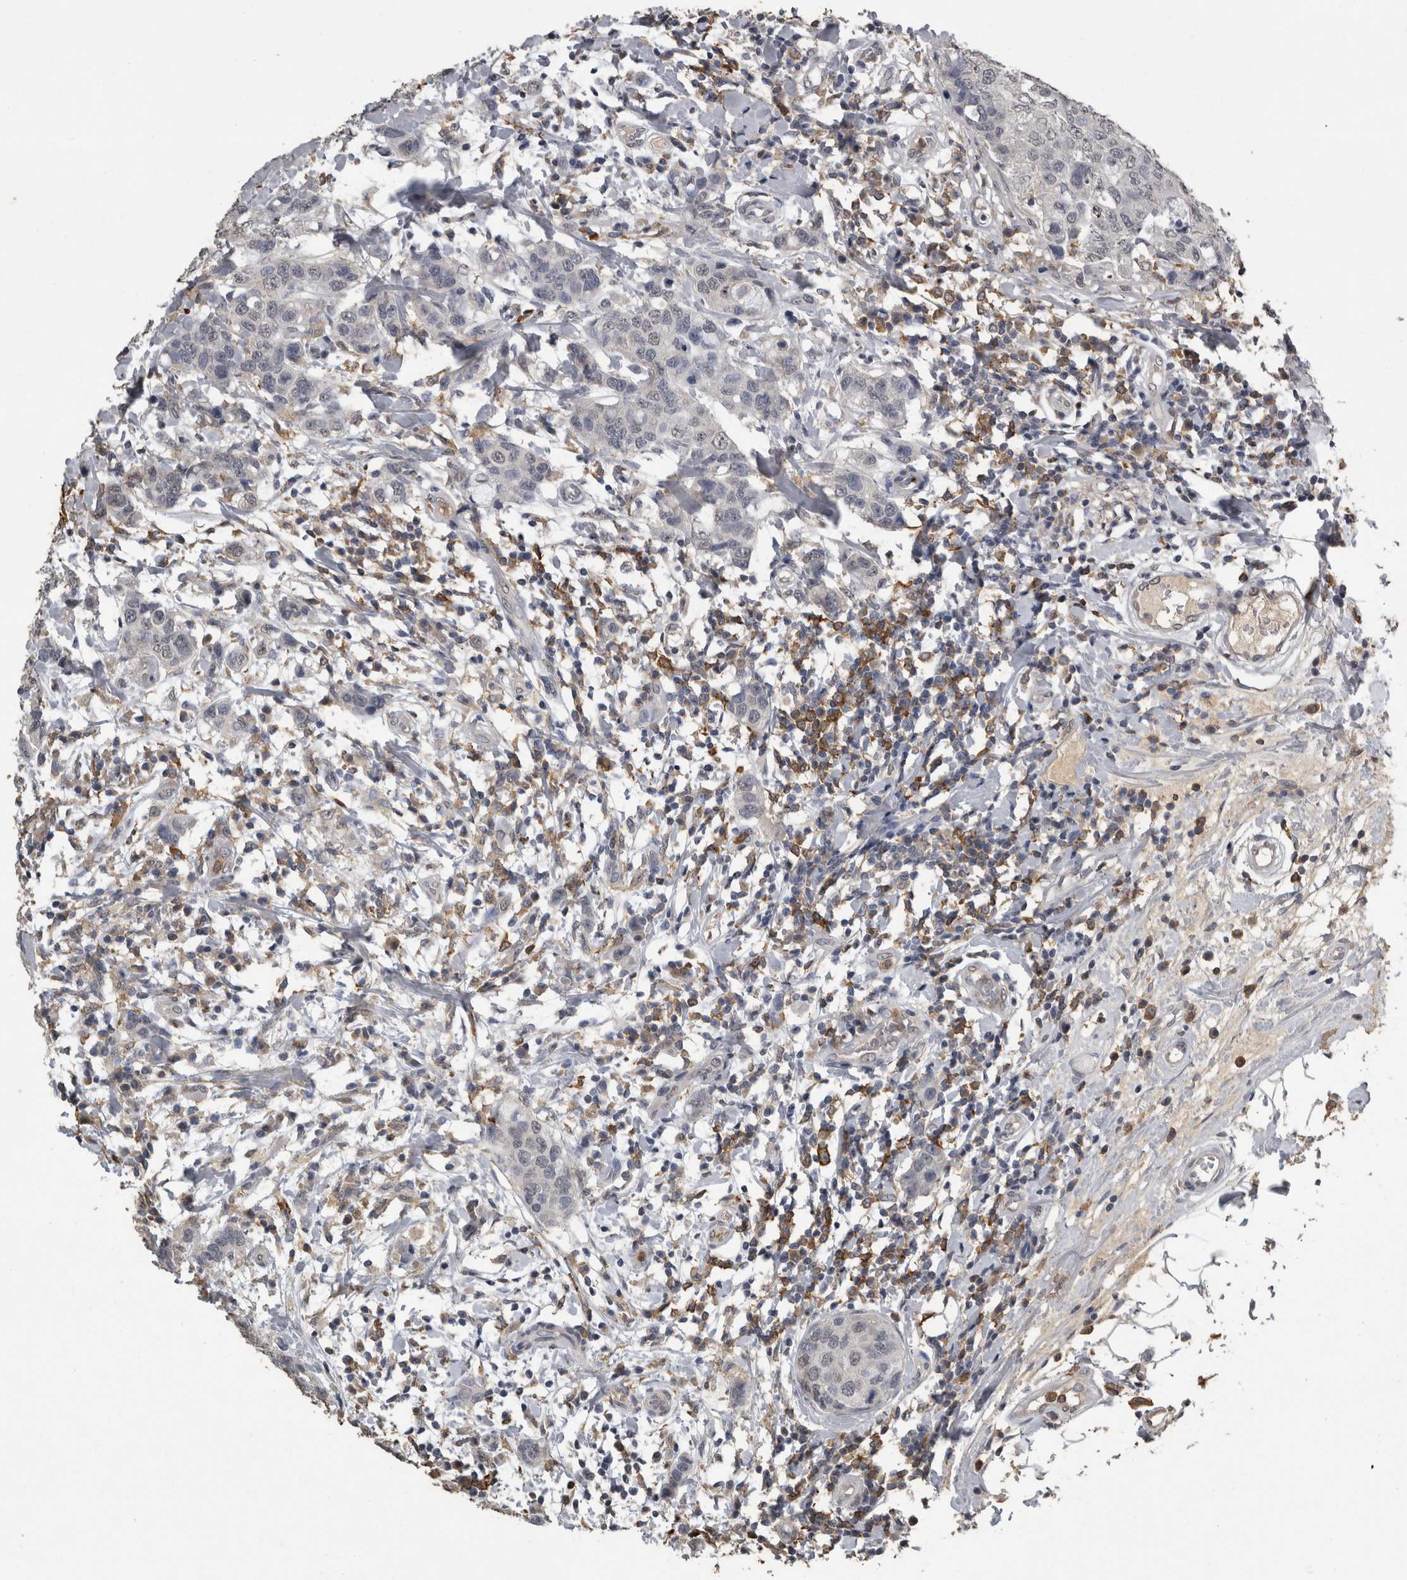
{"staining": {"intensity": "negative", "quantity": "none", "location": "none"}, "tissue": "breast cancer", "cell_type": "Tumor cells", "image_type": "cancer", "snomed": [{"axis": "morphology", "description": "Duct carcinoma"}, {"axis": "topography", "description": "Breast"}], "caption": "DAB immunohistochemical staining of intraductal carcinoma (breast) displays no significant expression in tumor cells.", "gene": "PIK3AP1", "patient": {"sex": "female", "age": 27}}